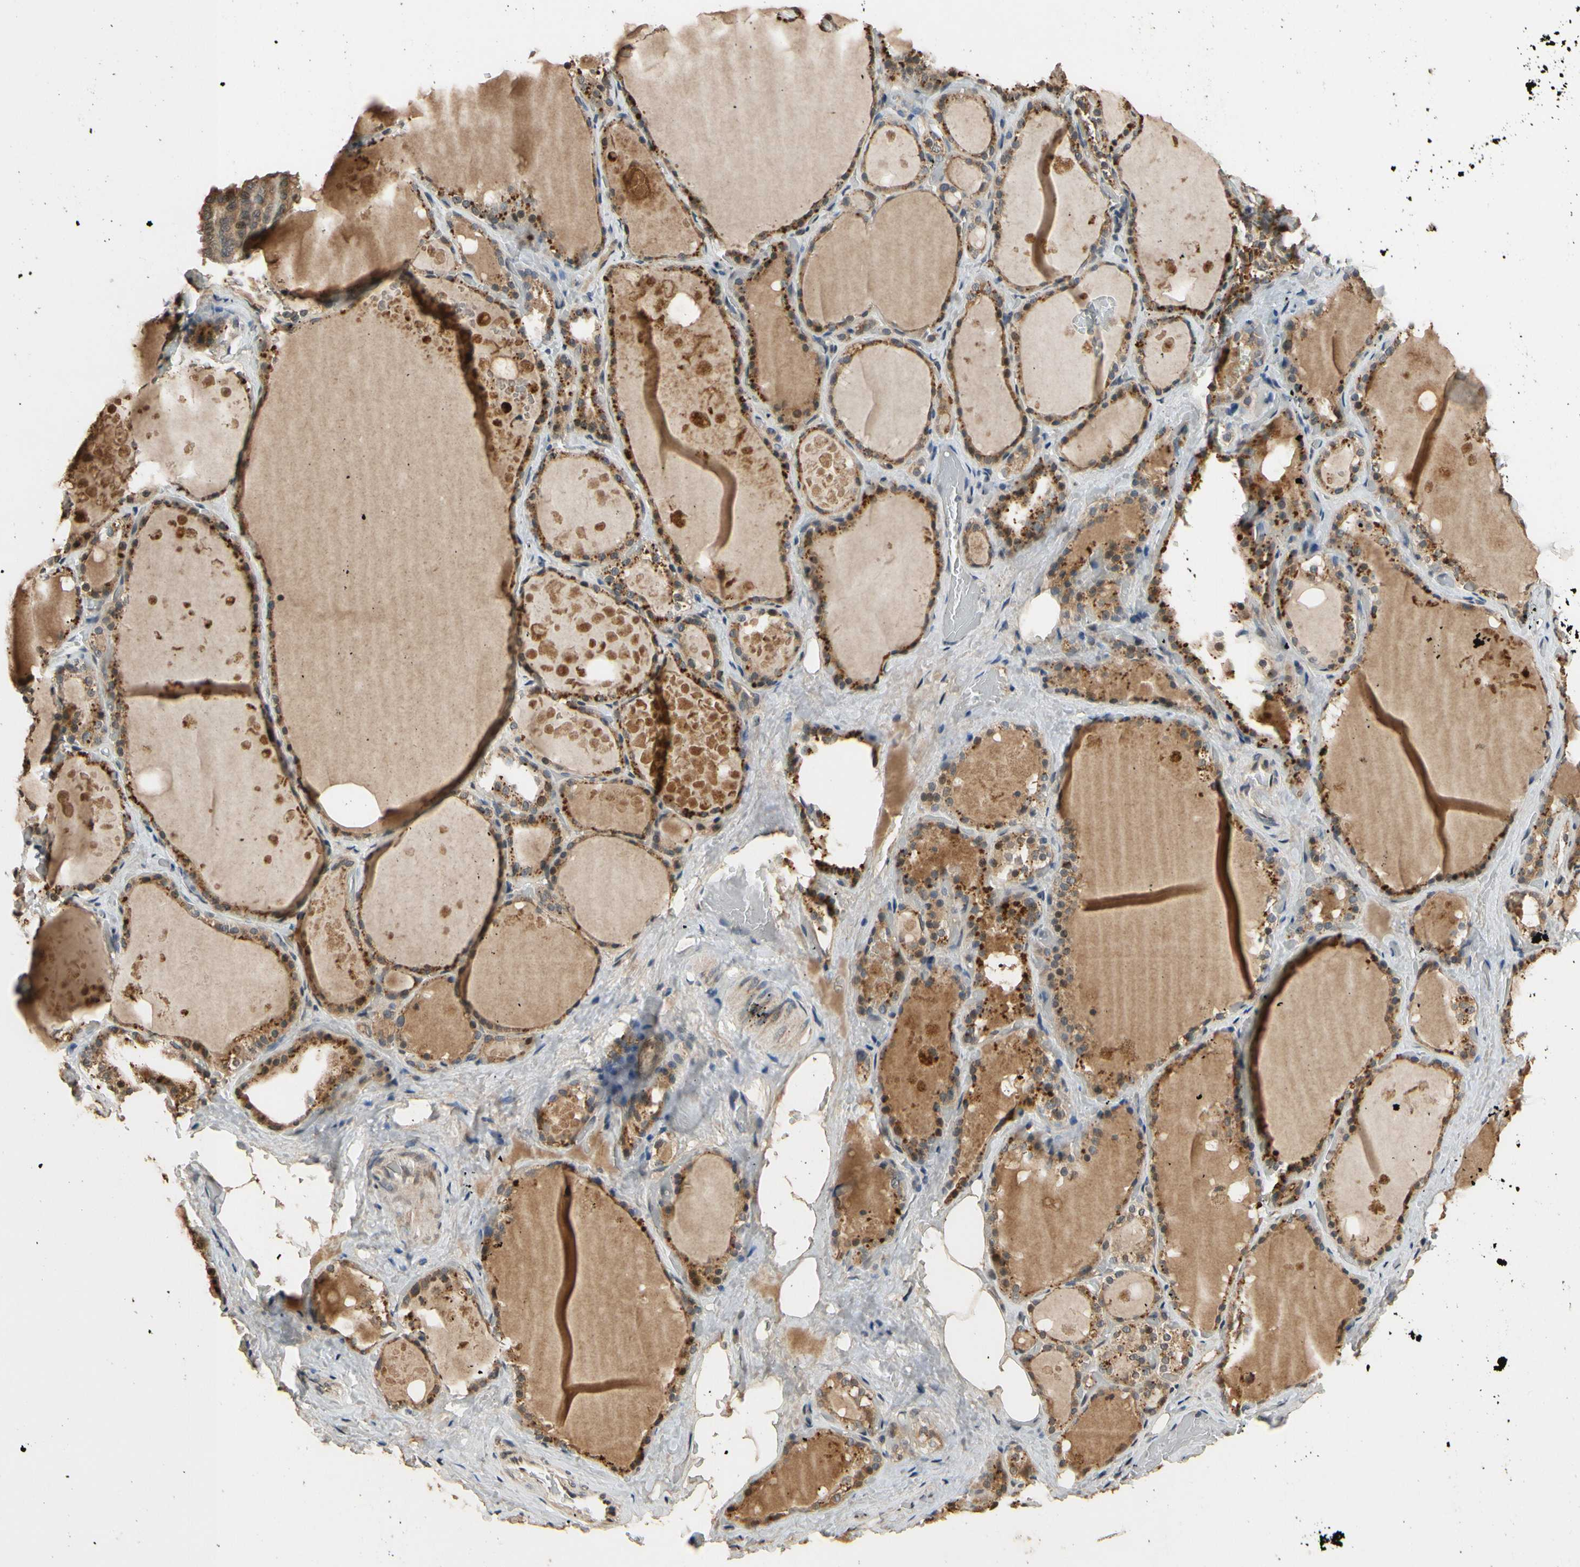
{"staining": {"intensity": "strong", "quantity": ">75%", "location": "cytoplasmic/membranous"}, "tissue": "thyroid gland", "cell_type": "Glandular cells", "image_type": "normal", "snomed": [{"axis": "morphology", "description": "Normal tissue, NOS"}, {"axis": "topography", "description": "Thyroid gland"}], "caption": "Thyroid gland stained with a brown dye exhibits strong cytoplasmic/membranous positive expression in approximately >75% of glandular cells.", "gene": "TMEM230", "patient": {"sex": "male", "age": 61}}